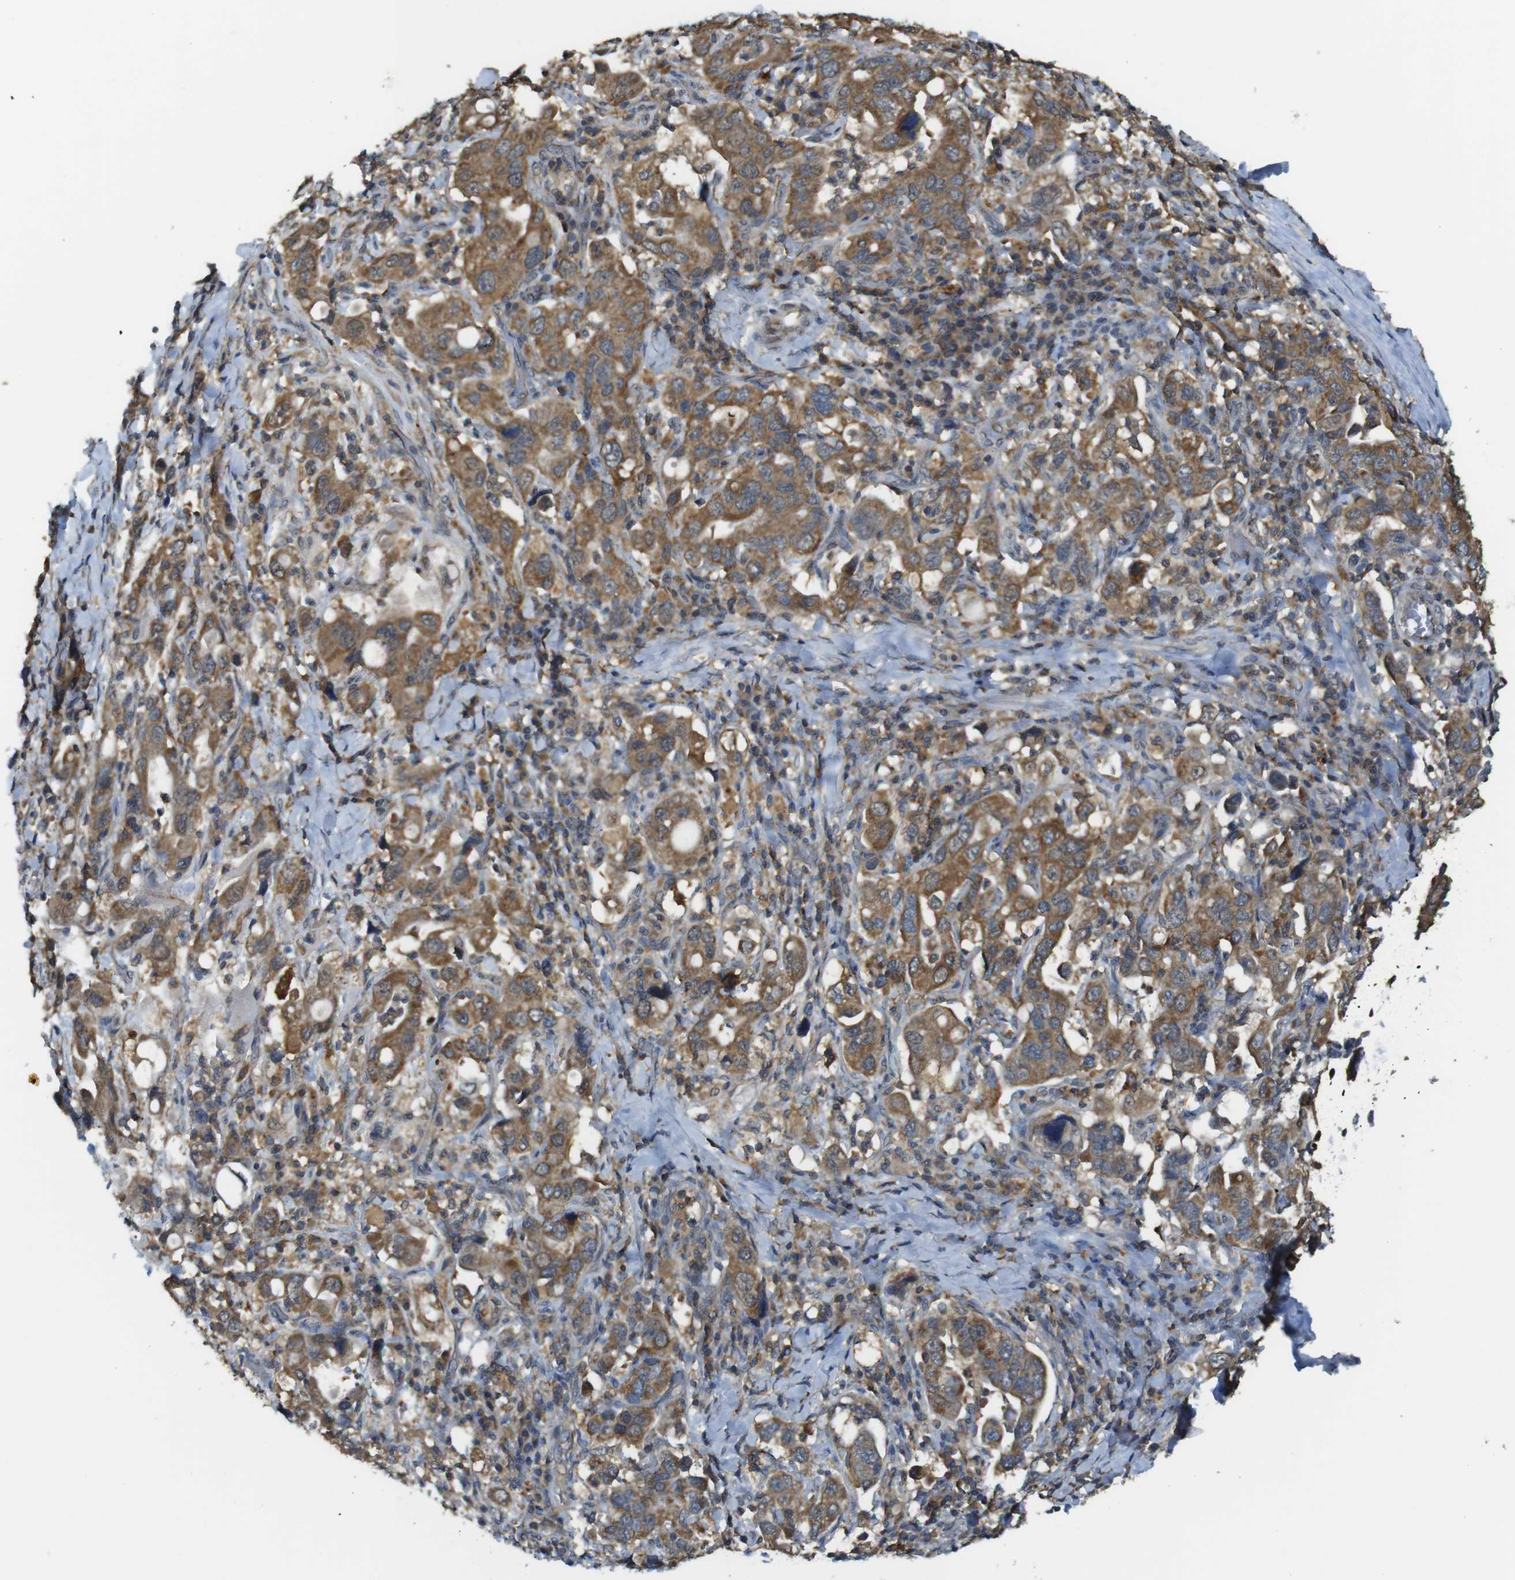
{"staining": {"intensity": "moderate", "quantity": ">75%", "location": "cytoplasmic/membranous"}, "tissue": "stomach cancer", "cell_type": "Tumor cells", "image_type": "cancer", "snomed": [{"axis": "morphology", "description": "Adenocarcinoma, NOS"}, {"axis": "topography", "description": "Stomach, upper"}], "caption": "DAB immunohistochemical staining of human adenocarcinoma (stomach) shows moderate cytoplasmic/membranous protein staining in about >75% of tumor cells.", "gene": "BRI3BP", "patient": {"sex": "male", "age": 62}}